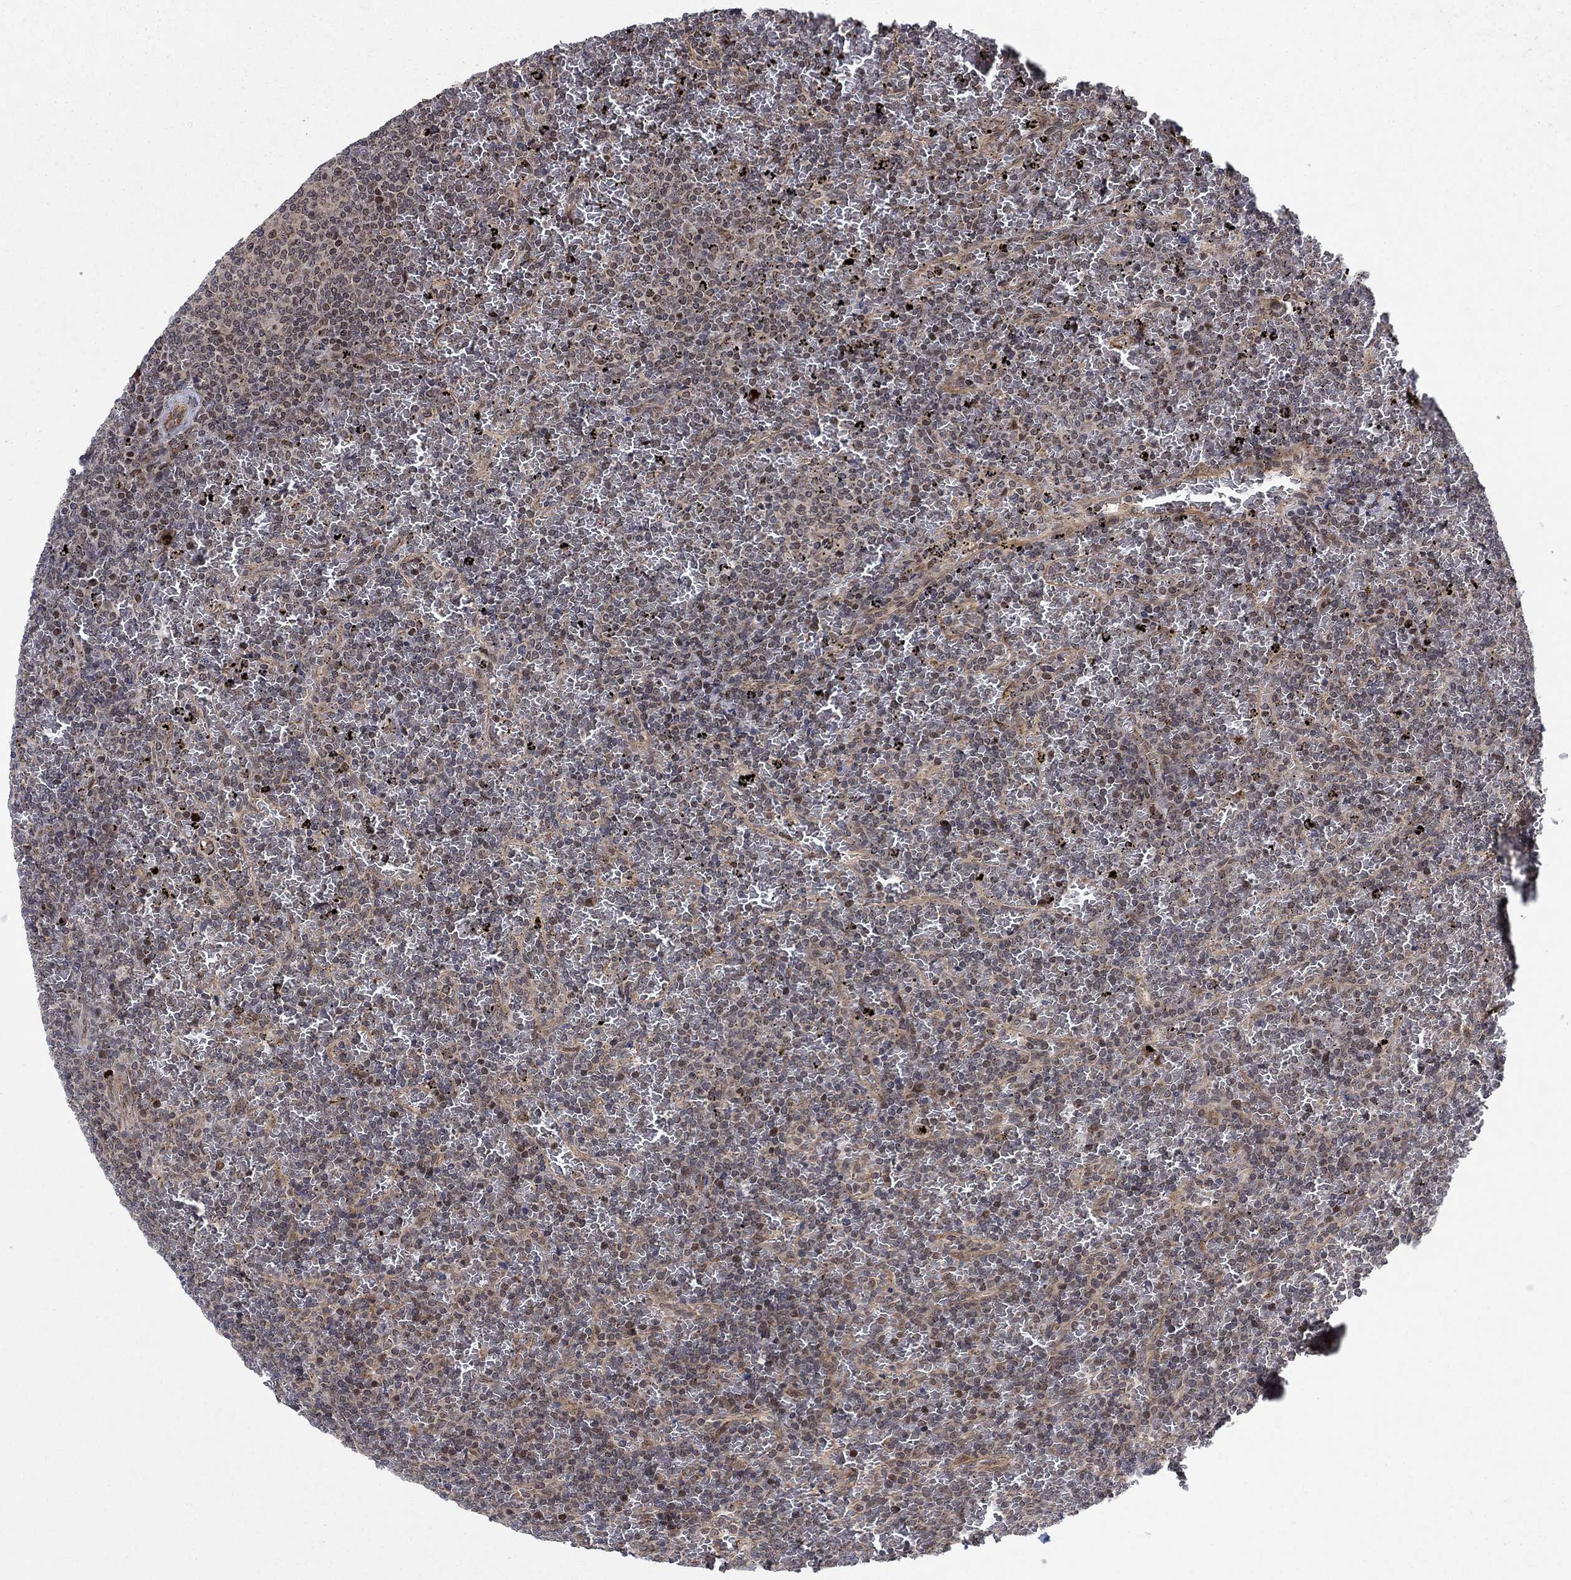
{"staining": {"intensity": "weak", "quantity": ">75%", "location": "cytoplasmic/membranous,nuclear"}, "tissue": "lymphoma", "cell_type": "Tumor cells", "image_type": "cancer", "snomed": [{"axis": "morphology", "description": "Malignant lymphoma, non-Hodgkin's type, Low grade"}, {"axis": "topography", "description": "Spleen"}], "caption": "Immunohistochemistry (IHC) of lymphoma exhibits low levels of weak cytoplasmic/membranous and nuclear staining in approximately >75% of tumor cells.", "gene": "PRICKLE4", "patient": {"sex": "female", "age": 77}}